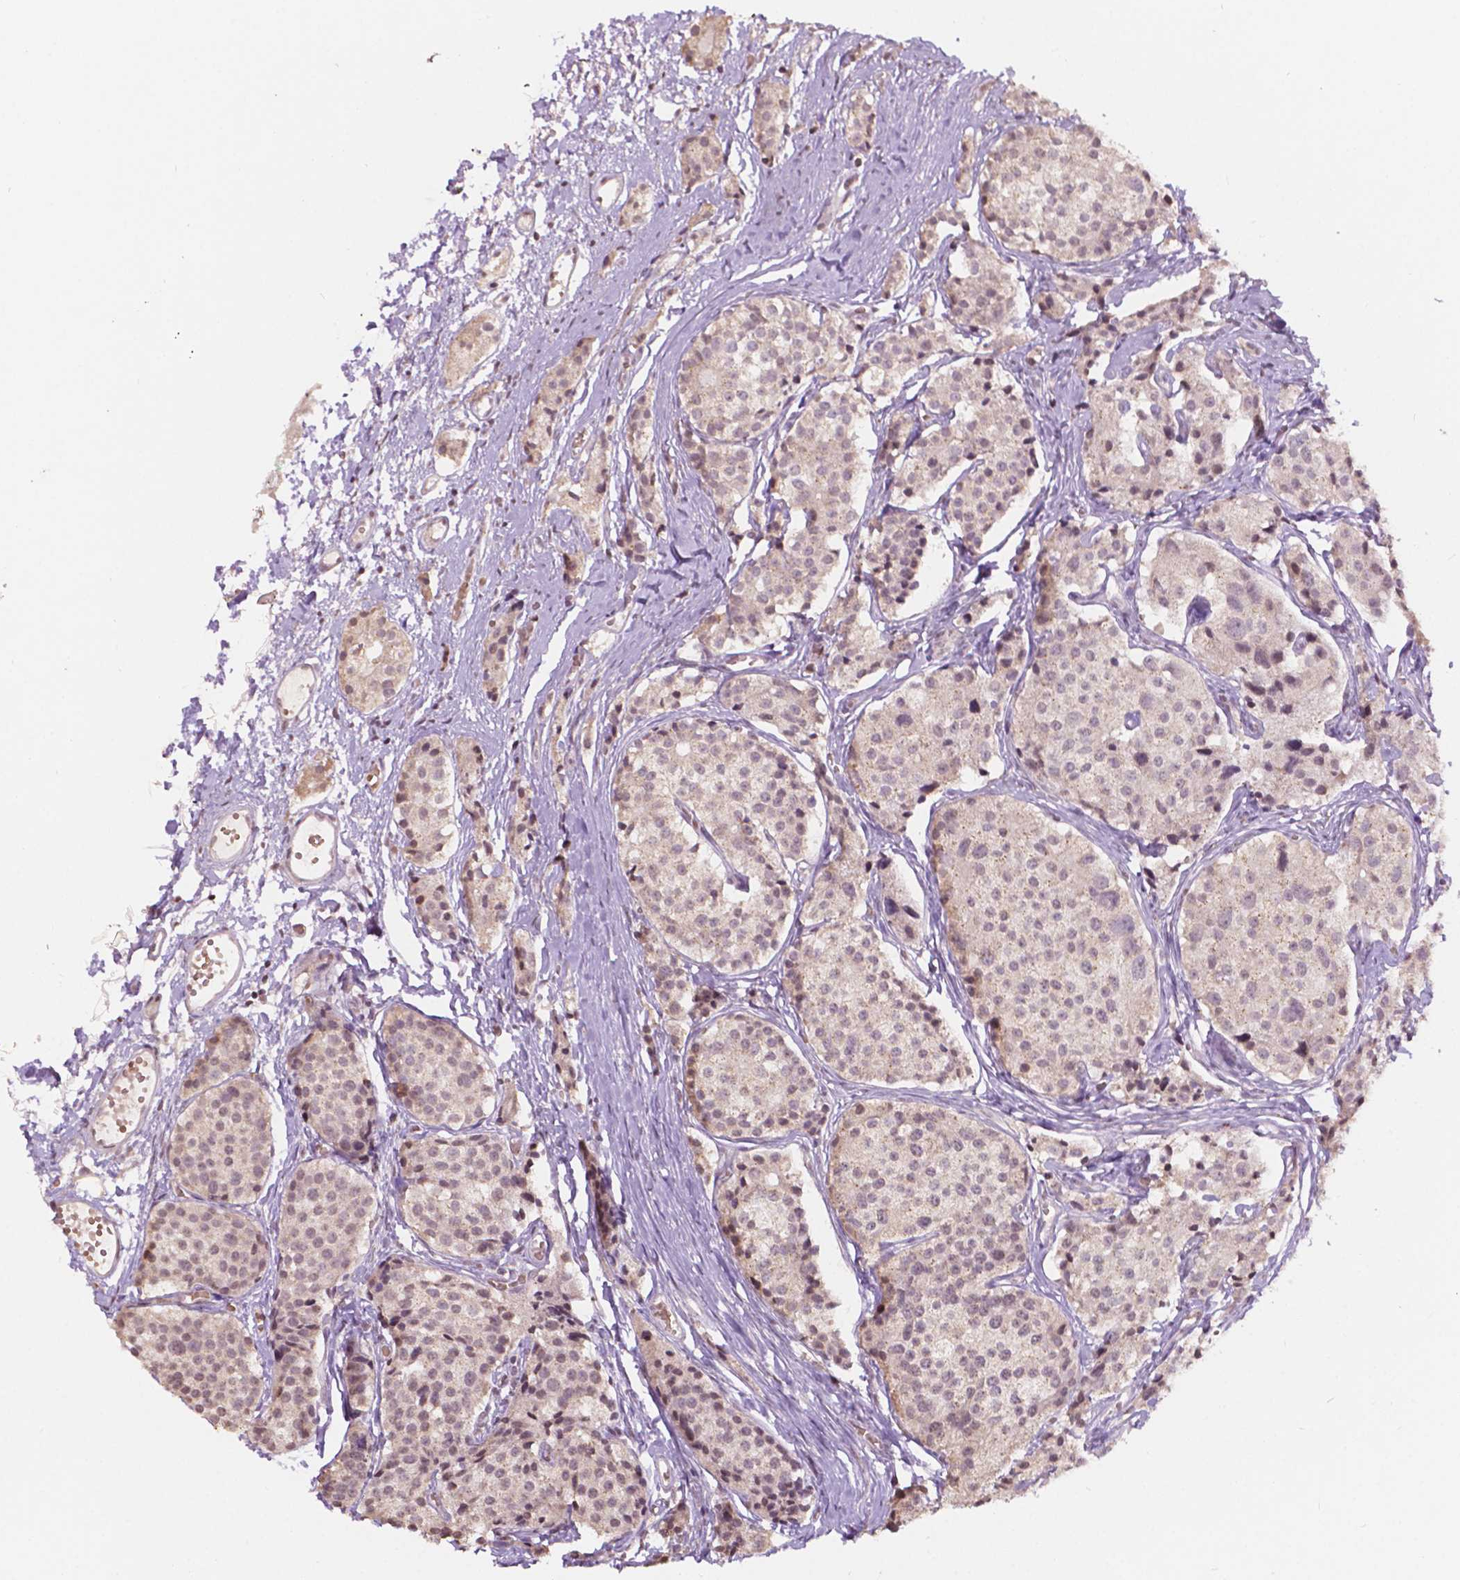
{"staining": {"intensity": "negative", "quantity": "none", "location": "none"}, "tissue": "carcinoid", "cell_type": "Tumor cells", "image_type": "cancer", "snomed": [{"axis": "morphology", "description": "Carcinoid, malignant, NOS"}, {"axis": "topography", "description": "Small intestine"}], "caption": "DAB immunohistochemical staining of human carcinoid demonstrates no significant expression in tumor cells. (Stains: DAB (3,3'-diaminobenzidine) immunohistochemistry (IHC) with hematoxylin counter stain, Microscopy: brightfield microscopy at high magnification).", "gene": "NOS1AP", "patient": {"sex": "female", "age": 65}}